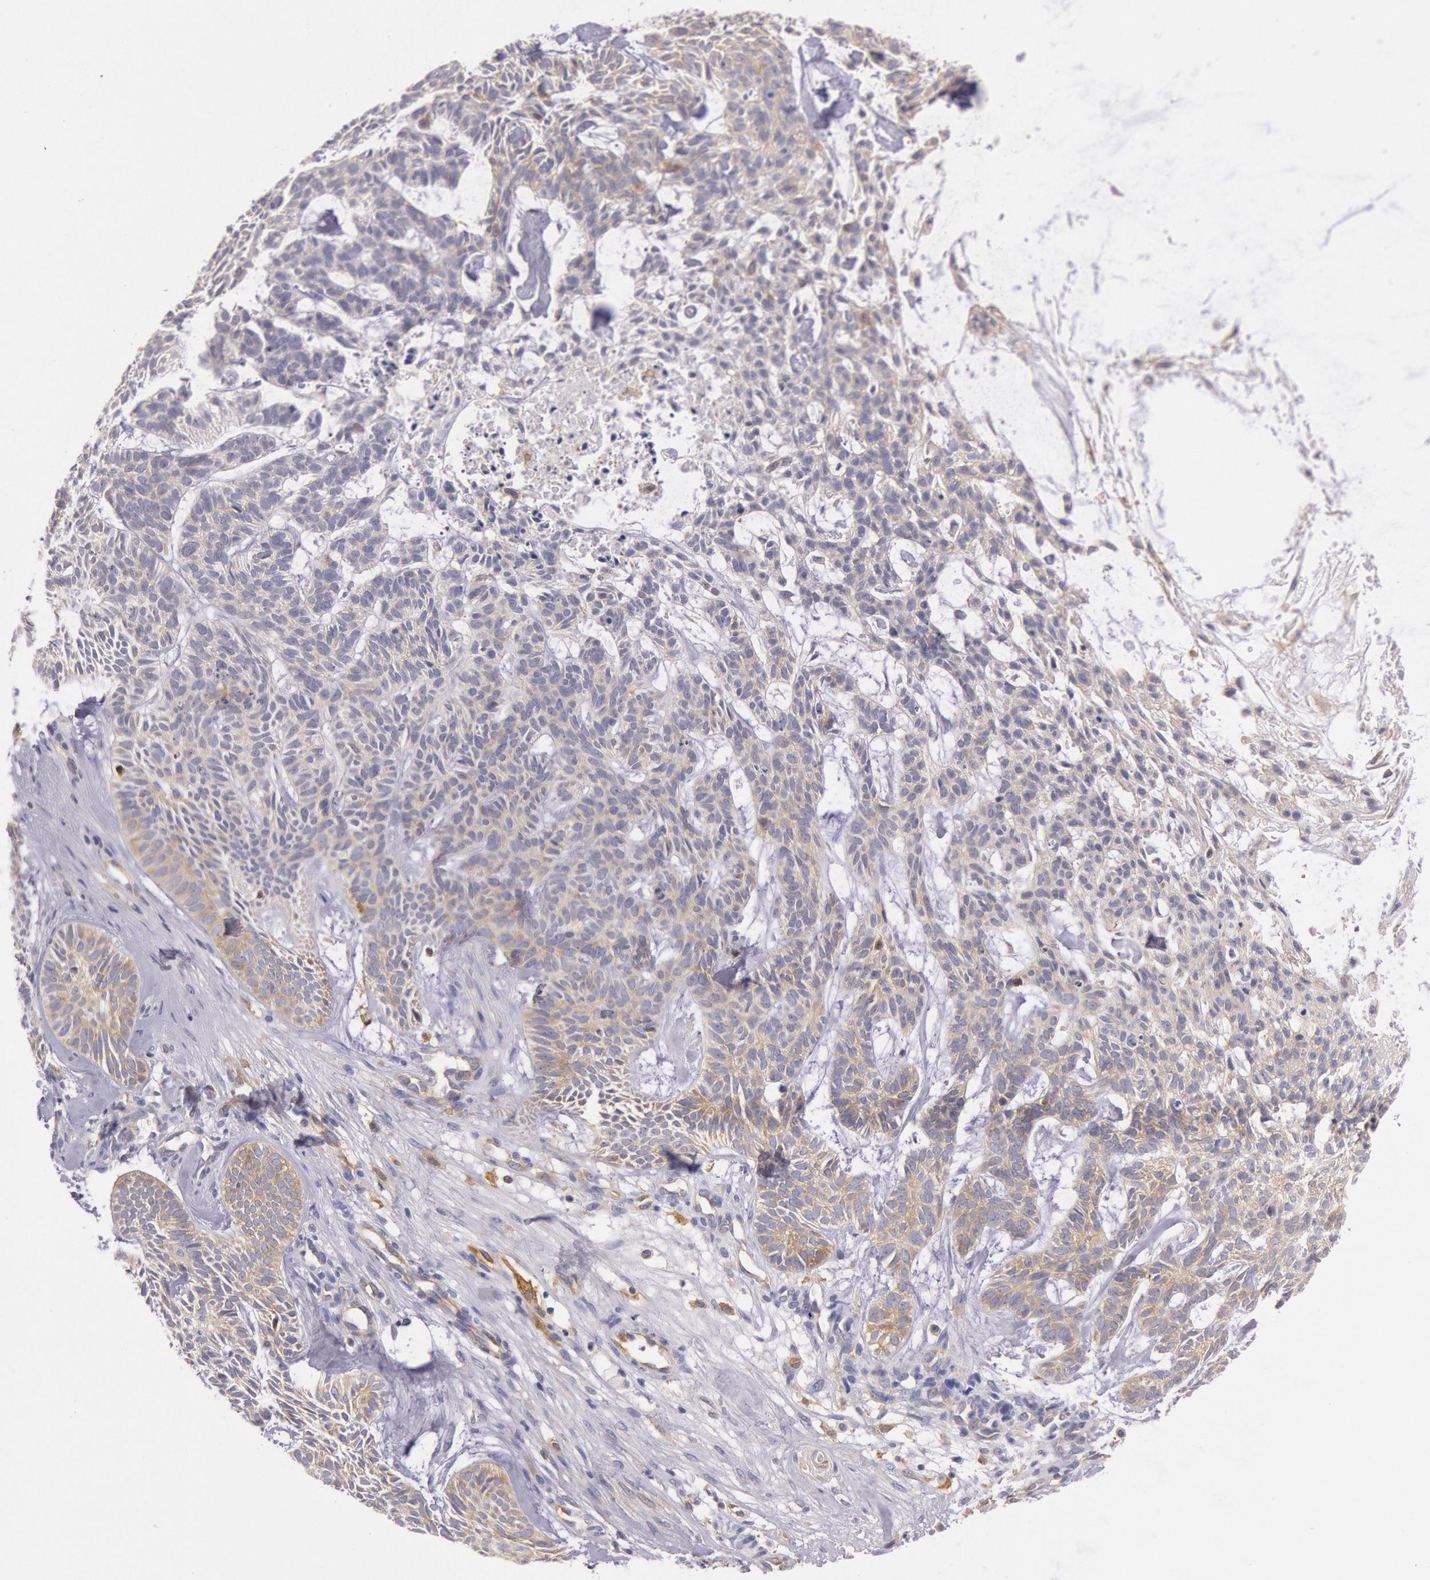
{"staining": {"intensity": "weak", "quantity": "25%-75%", "location": "cytoplasmic/membranous"}, "tissue": "skin cancer", "cell_type": "Tumor cells", "image_type": "cancer", "snomed": [{"axis": "morphology", "description": "Basal cell carcinoma"}, {"axis": "topography", "description": "Skin"}], "caption": "High-magnification brightfield microscopy of skin cancer (basal cell carcinoma) stained with DAB (brown) and counterstained with hematoxylin (blue). tumor cells exhibit weak cytoplasmic/membranous expression is present in approximately25%-75% of cells.", "gene": "MYO5A", "patient": {"sex": "male", "age": 75}}